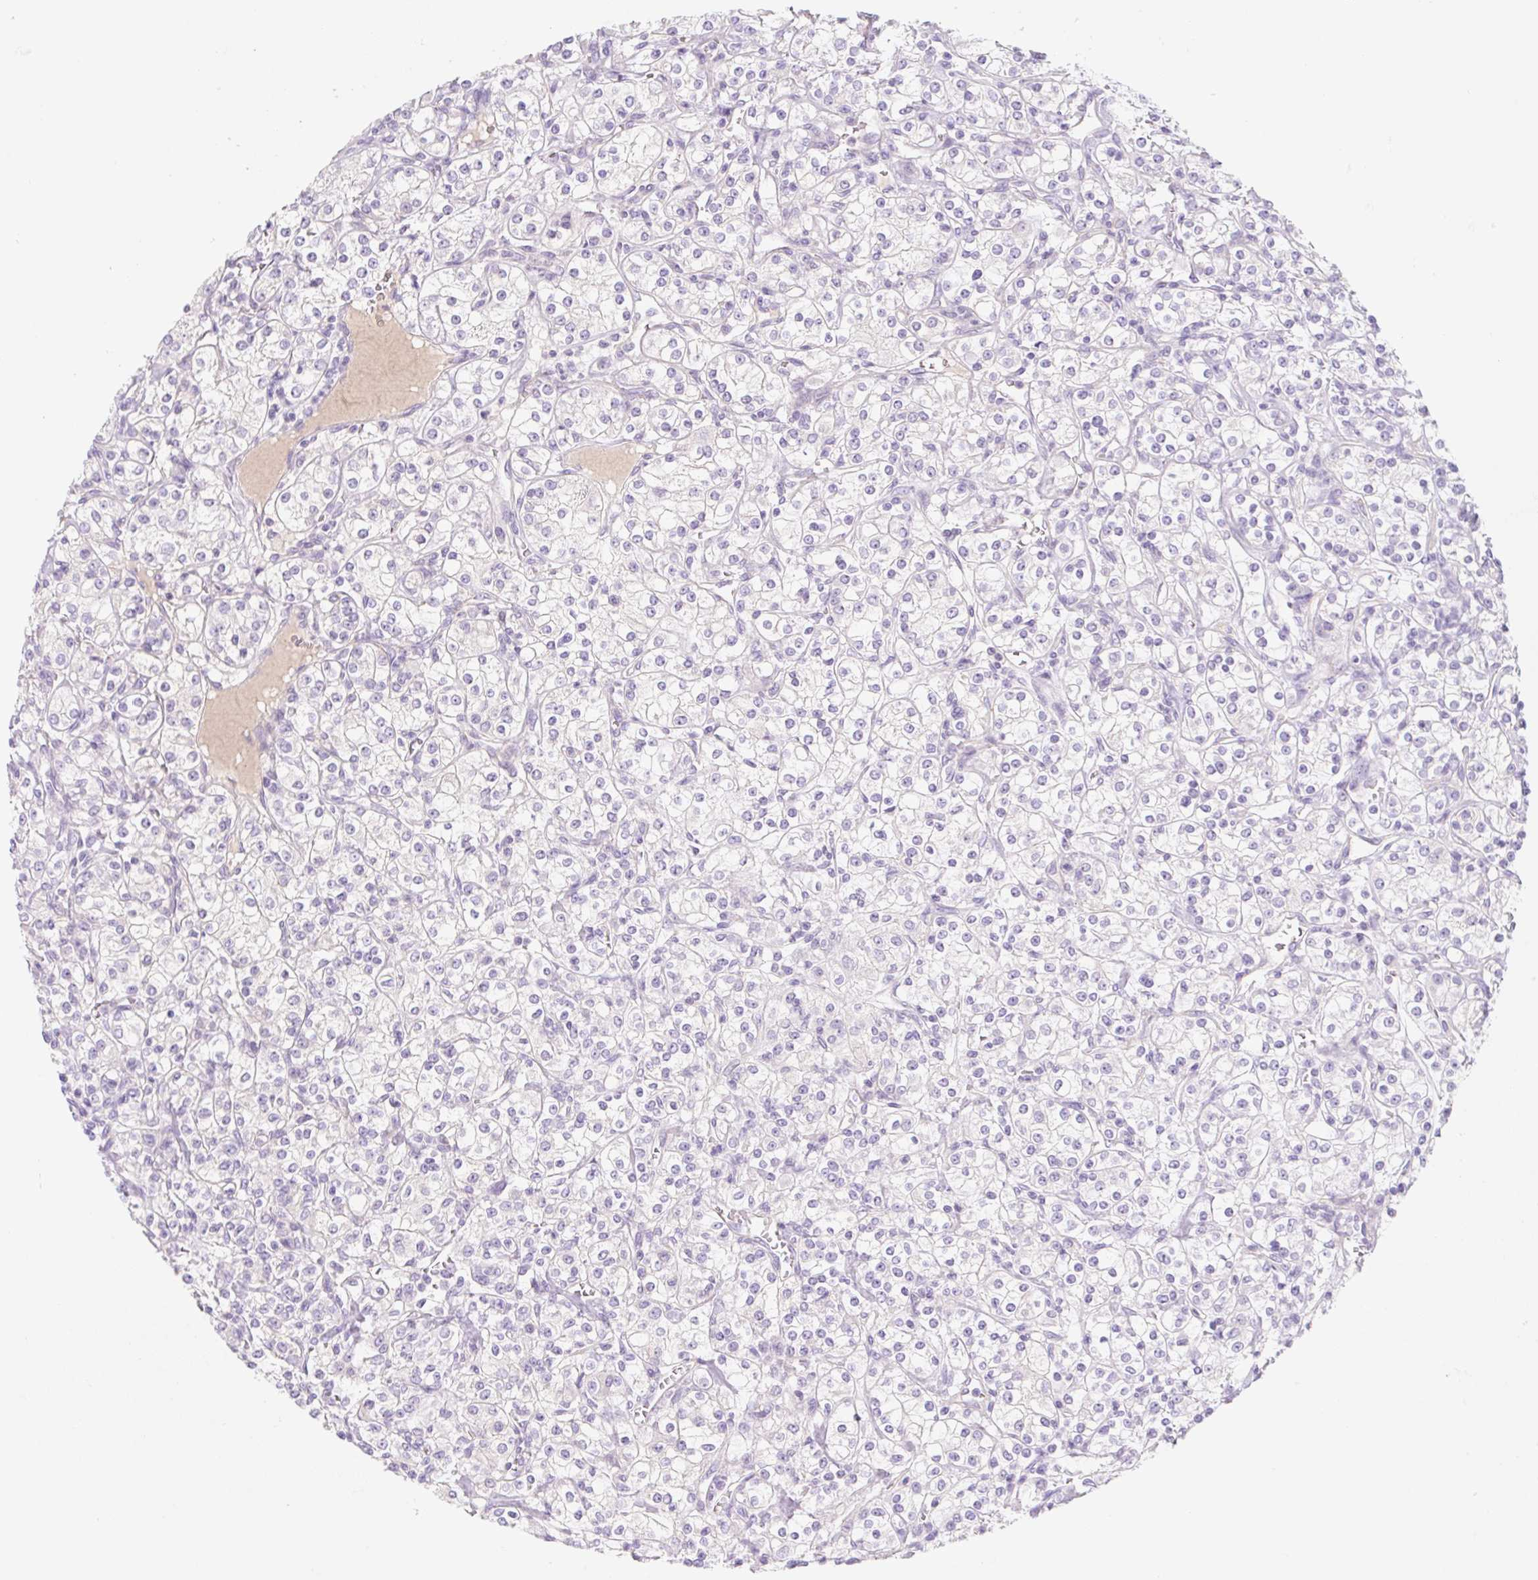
{"staining": {"intensity": "negative", "quantity": "none", "location": "none"}, "tissue": "renal cancer", "cell_type": "Tumor cells", "image_type": "cancer", "snomed": [{"axis": "morphology", "description": "Adenocarcinoma, NOS"}, {"axis": "topography", "description": "Kidney"}], "caption": "The histopathology image shows no staining of tumor cells in adenocarcinoma (renal). (Stains: DAB (3,3'-diaminobenzidine) immunohistochemistry with hematoxylin counter stain, Microscopy: brightfield microscopy at high magnification).", "gene": "LYVE1", "patient": {"sex": "male", "age": 77}}